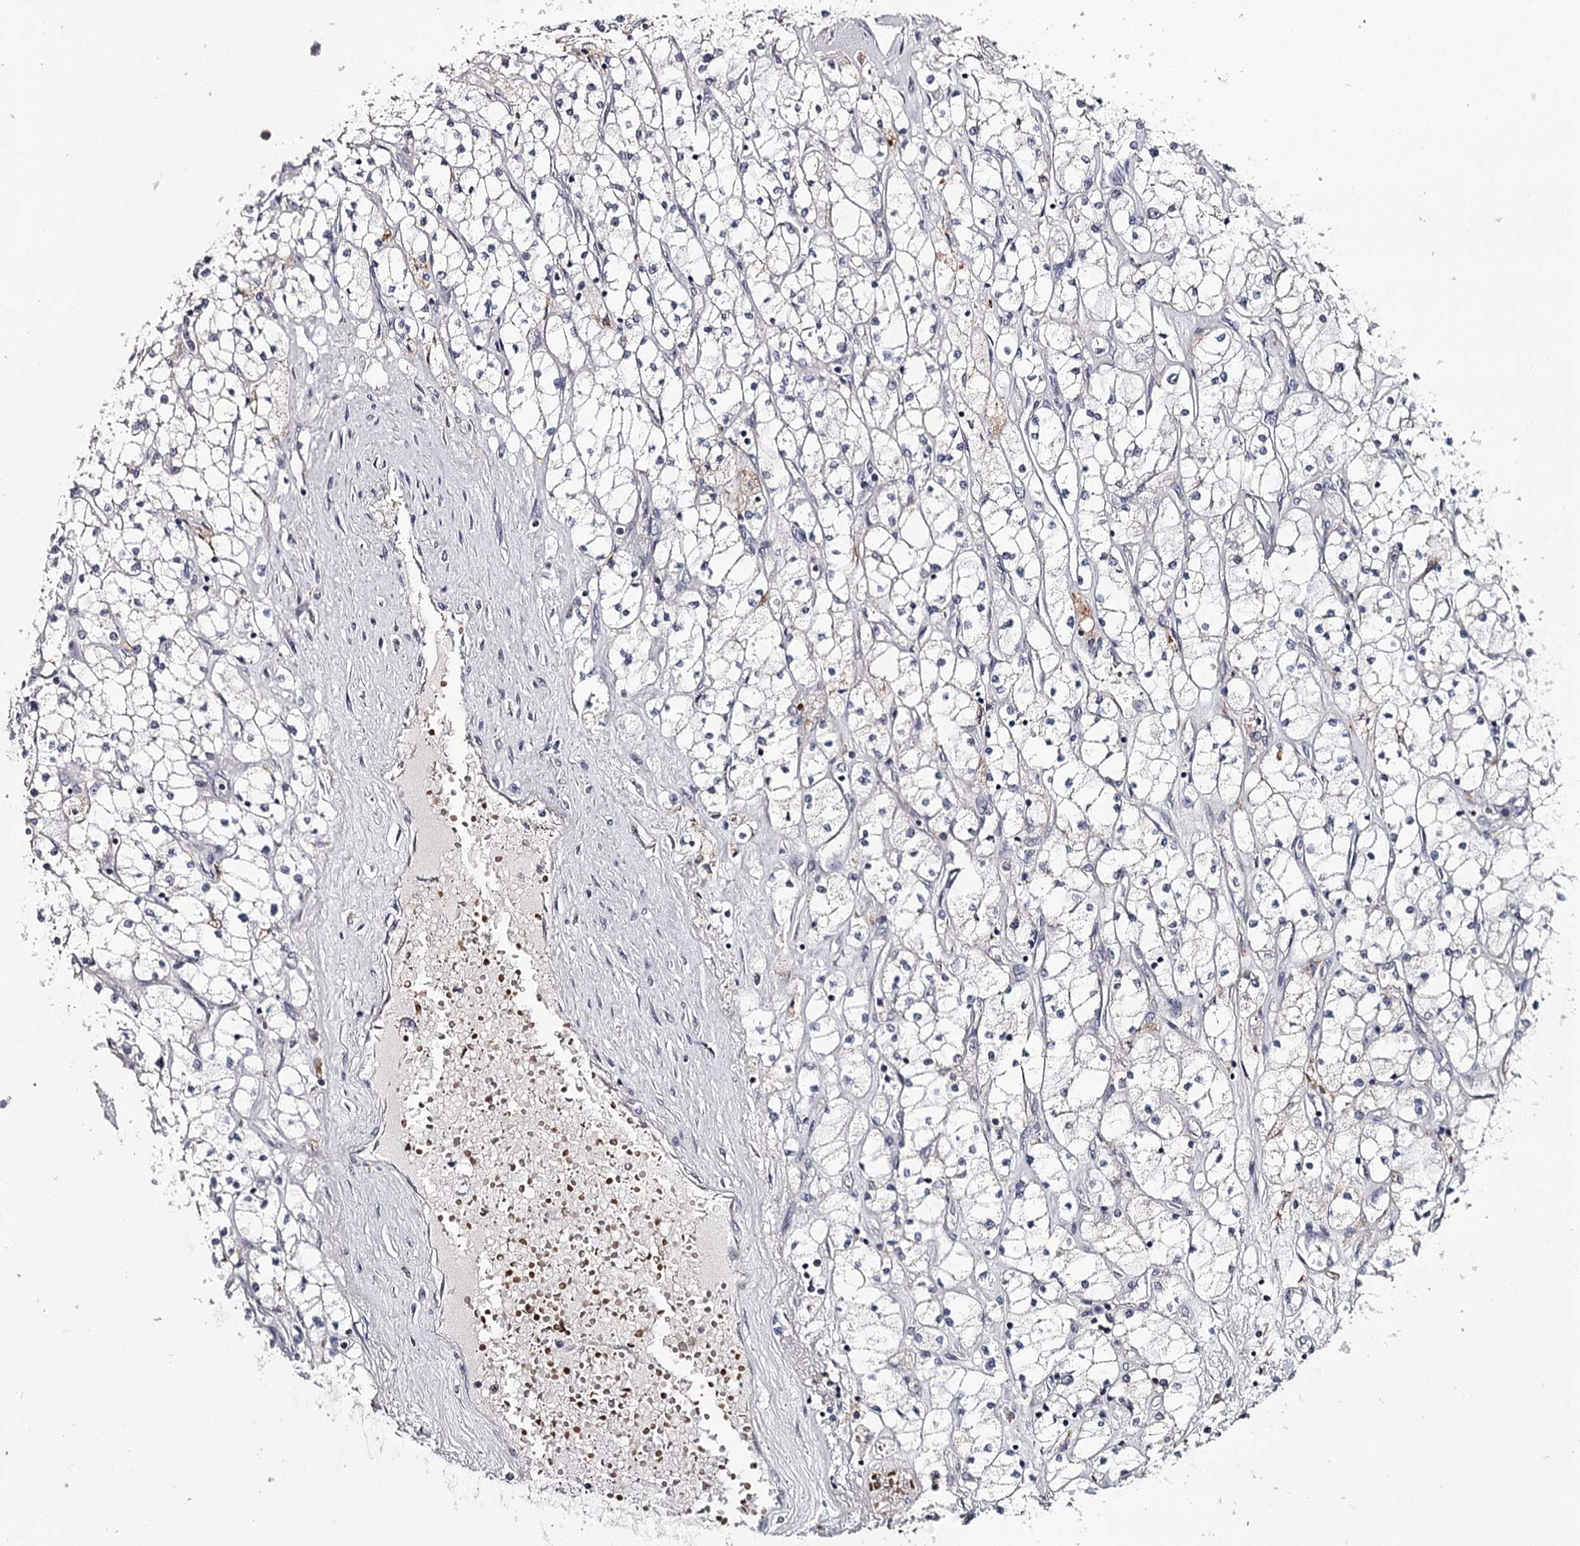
{"staining": {"intensity": "negative", "quantity": "none", "location": "none"}, "tissue": "renal cancer", "cell_type": "Tumor cells", "image_type": "cancer", "snomed": [{"axis": "morphology", "description": "Adenocarcinoma, NOS"}, {"axis": "topography", "description": "Kidney"}], "caption": "Immunohistochemistry histopathology image of neoplastic tissue: renal adenocarcinoma stained with DAB (3,3'-diaminobenzidine) exhibits no significant protein staining in tumor cells.", "gene": "RASSF6", "patient": {"sex": "male", "age": 80}}